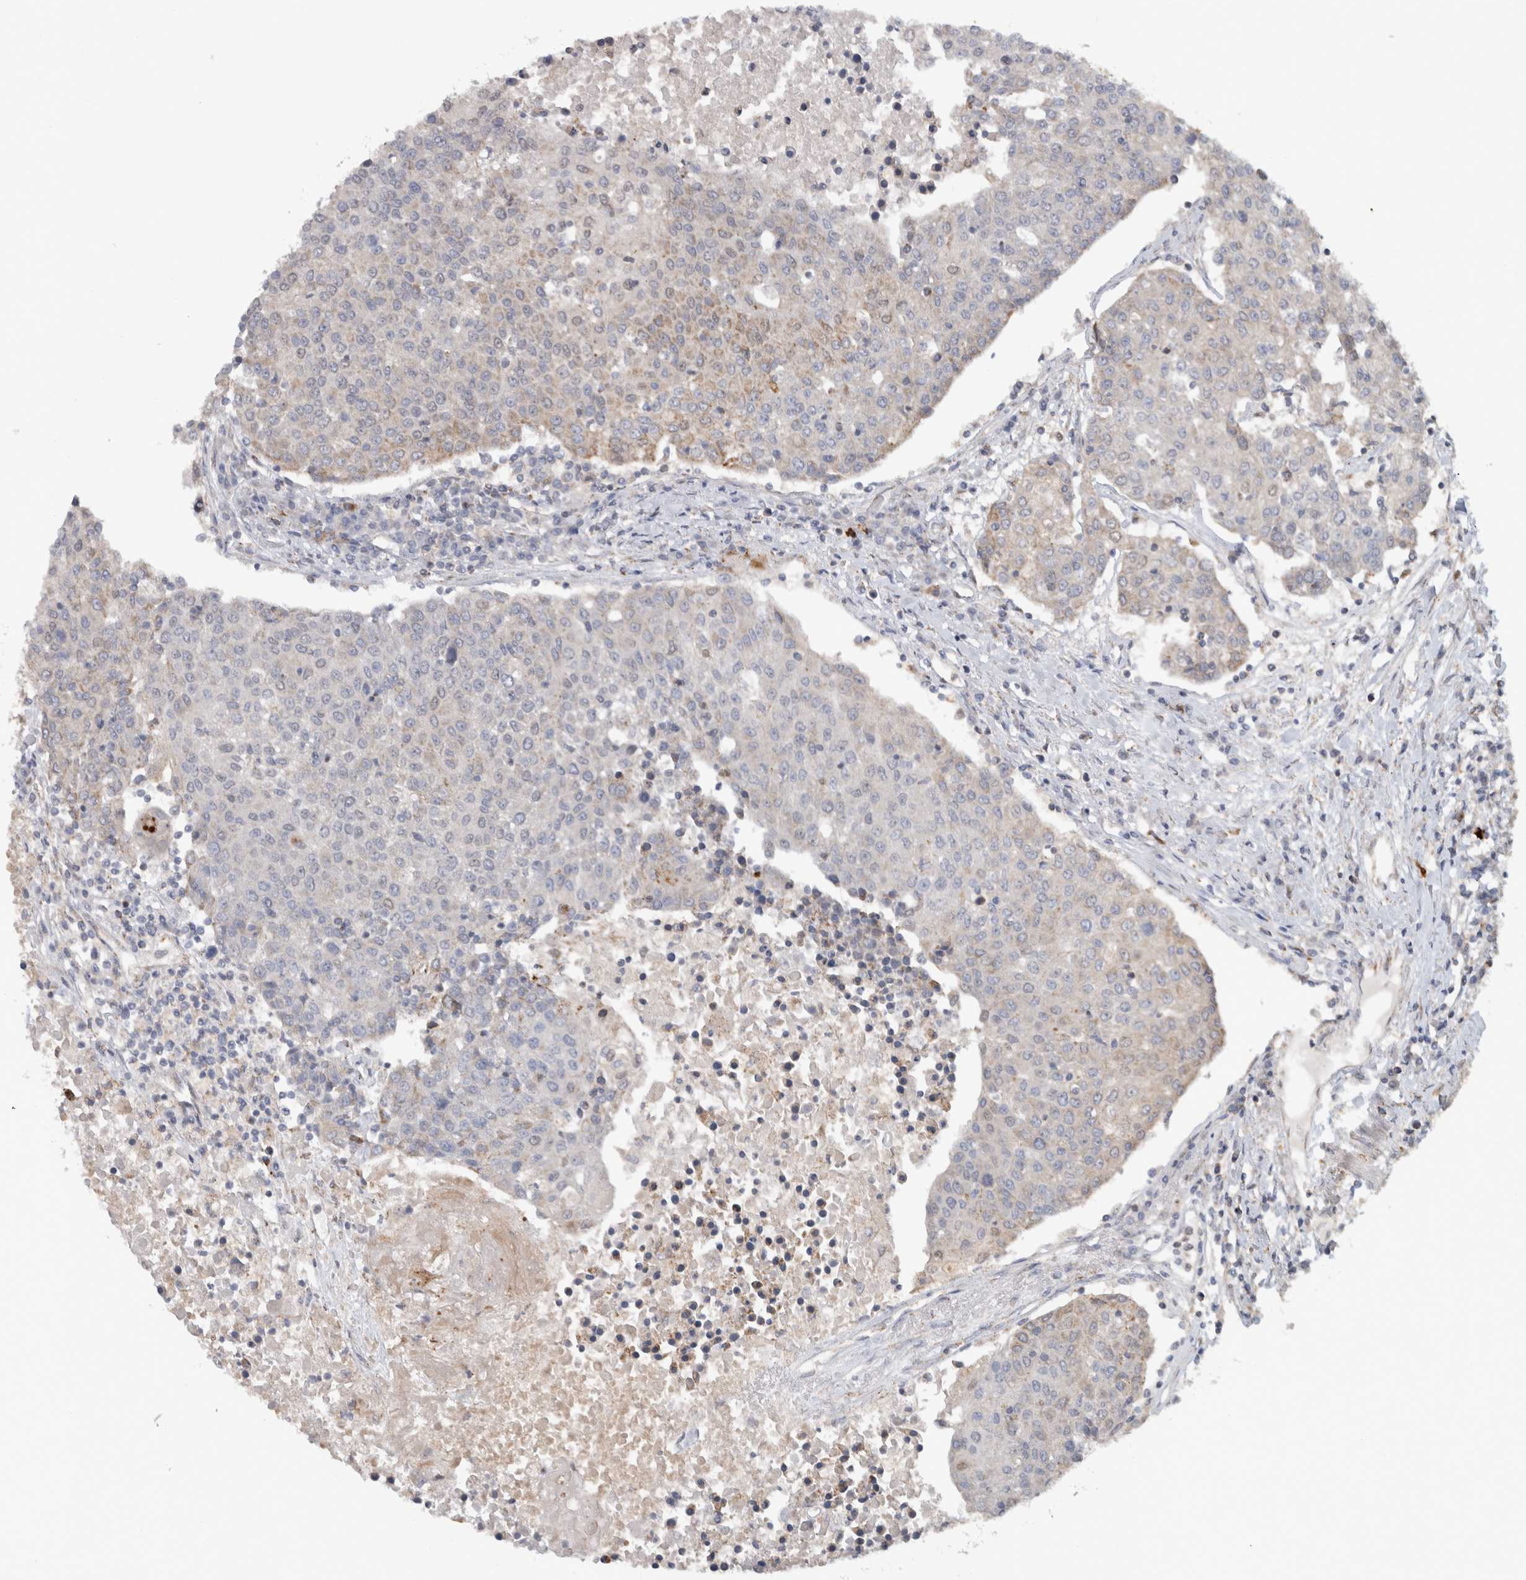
{"staining": {"intensity": "weak", "quantity": "<25%", "location": "cytoplasmic/membranous"}, "tissue": "urothelial cancer", "cell_type": "Tumor cells", "image_type": "cancer", "snomed": [{"axis": "morphology", "description": "Urothelial carcinoma, High grade"}, {"axis": "topography", "description": "Urinary bladder"}], "caption": "Tumor cells show no significant protein expression in high-grade urothelial carcinoma.", "gene": "RAB18", "patient": {"sex": "female", "age": 85}}